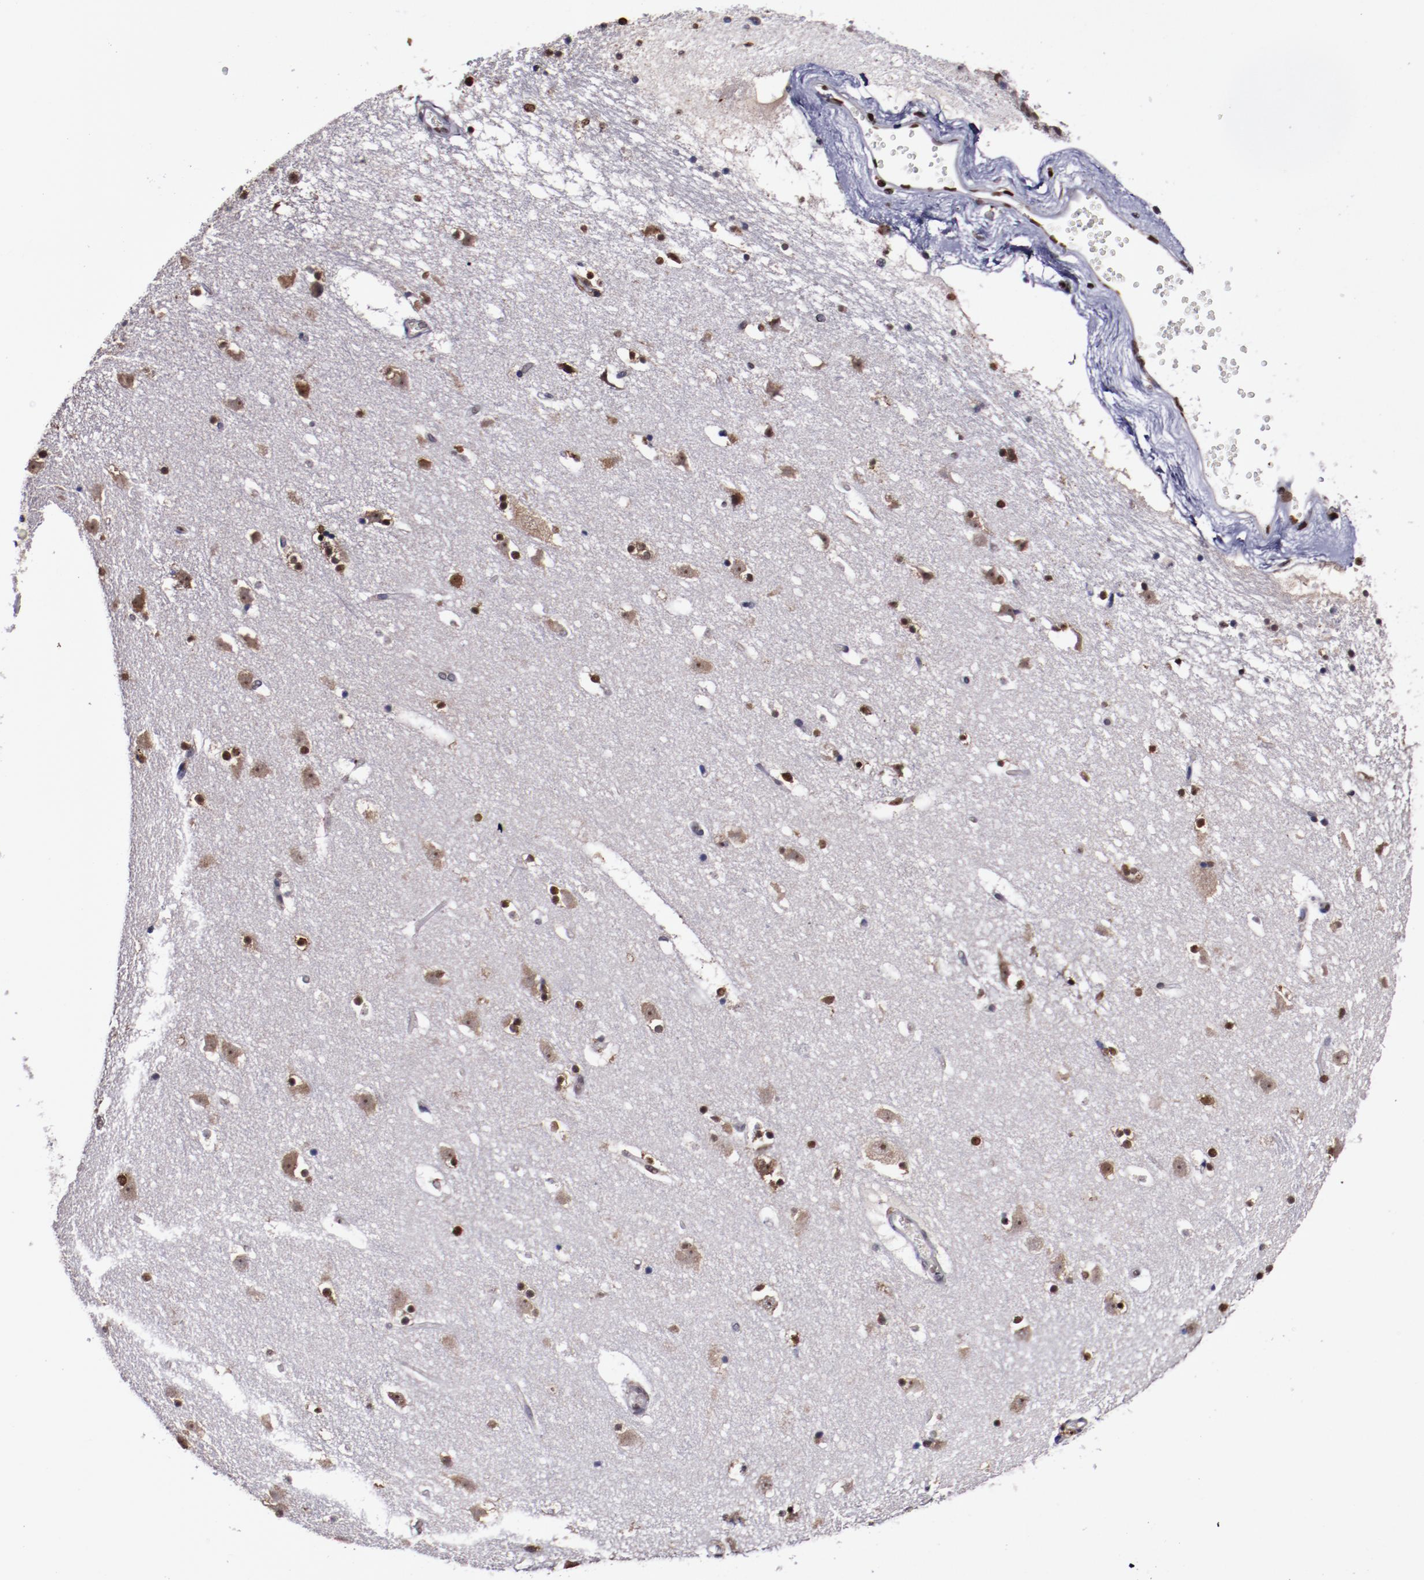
{"staining": {"intensity": "moderate", "quantity": "25%-75%", "location": "nuclear"}, "tissue": "caudate", "cell_type": "Glial cells", "image_type": "normal", "snomed": [{"axis": "morphology", "description": "Normal tissue, NOS"}, {"axis": "topography", "description": "Lateral ventricle wall"}], "caption": "IHC (DAB) staining of normal human caudate demonstrates moderate nuclear protein positivity in about 25%-75% of glial cells.", "gene": "APEX1", "patient": {"sex": "male", "age": 45}}